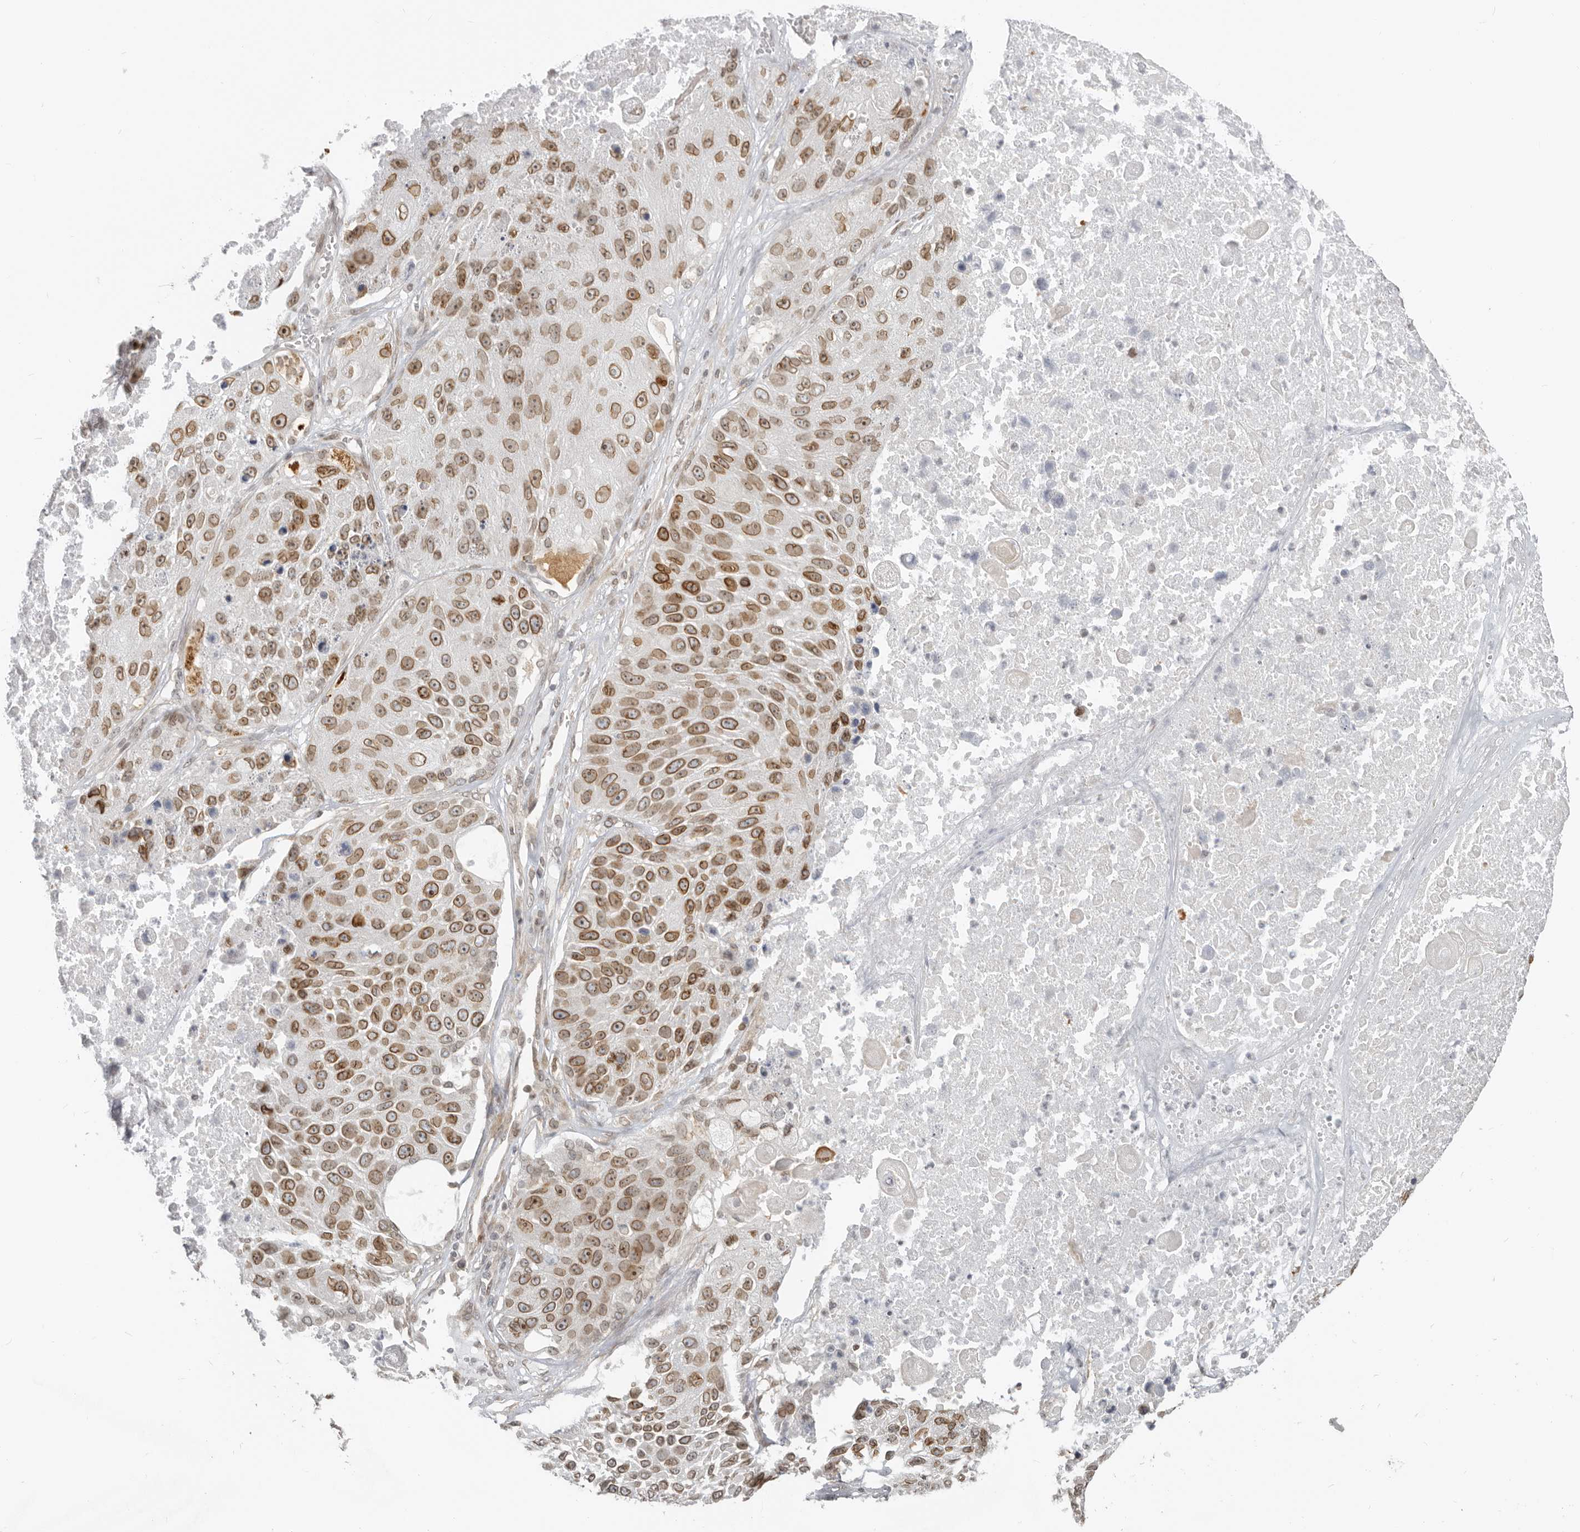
{"staining": {"intensity": "moderate", "quantity": ">75%", "location": "cytoplasmic/membranous,nuclear"}, "tissue": "lung cancer", "cell_type": "Tumor cells", "image_type": "cancer", "snomed": [{"axis": "morphology", "description": "Squamous cell carcinoma, NOS"}, {"axis": "topography", "description": "Lung"}], "caption": "Lung squamous cell carcinoma tissue exhibits moderate cytoplasmic/membranous and nuclear expression in about >75% of tumor cells The protein of interest is shown in brown color, while the nuclei are stained blue.", "gene": "NUP153", "patient": {"sex": "male", "age": 61}}